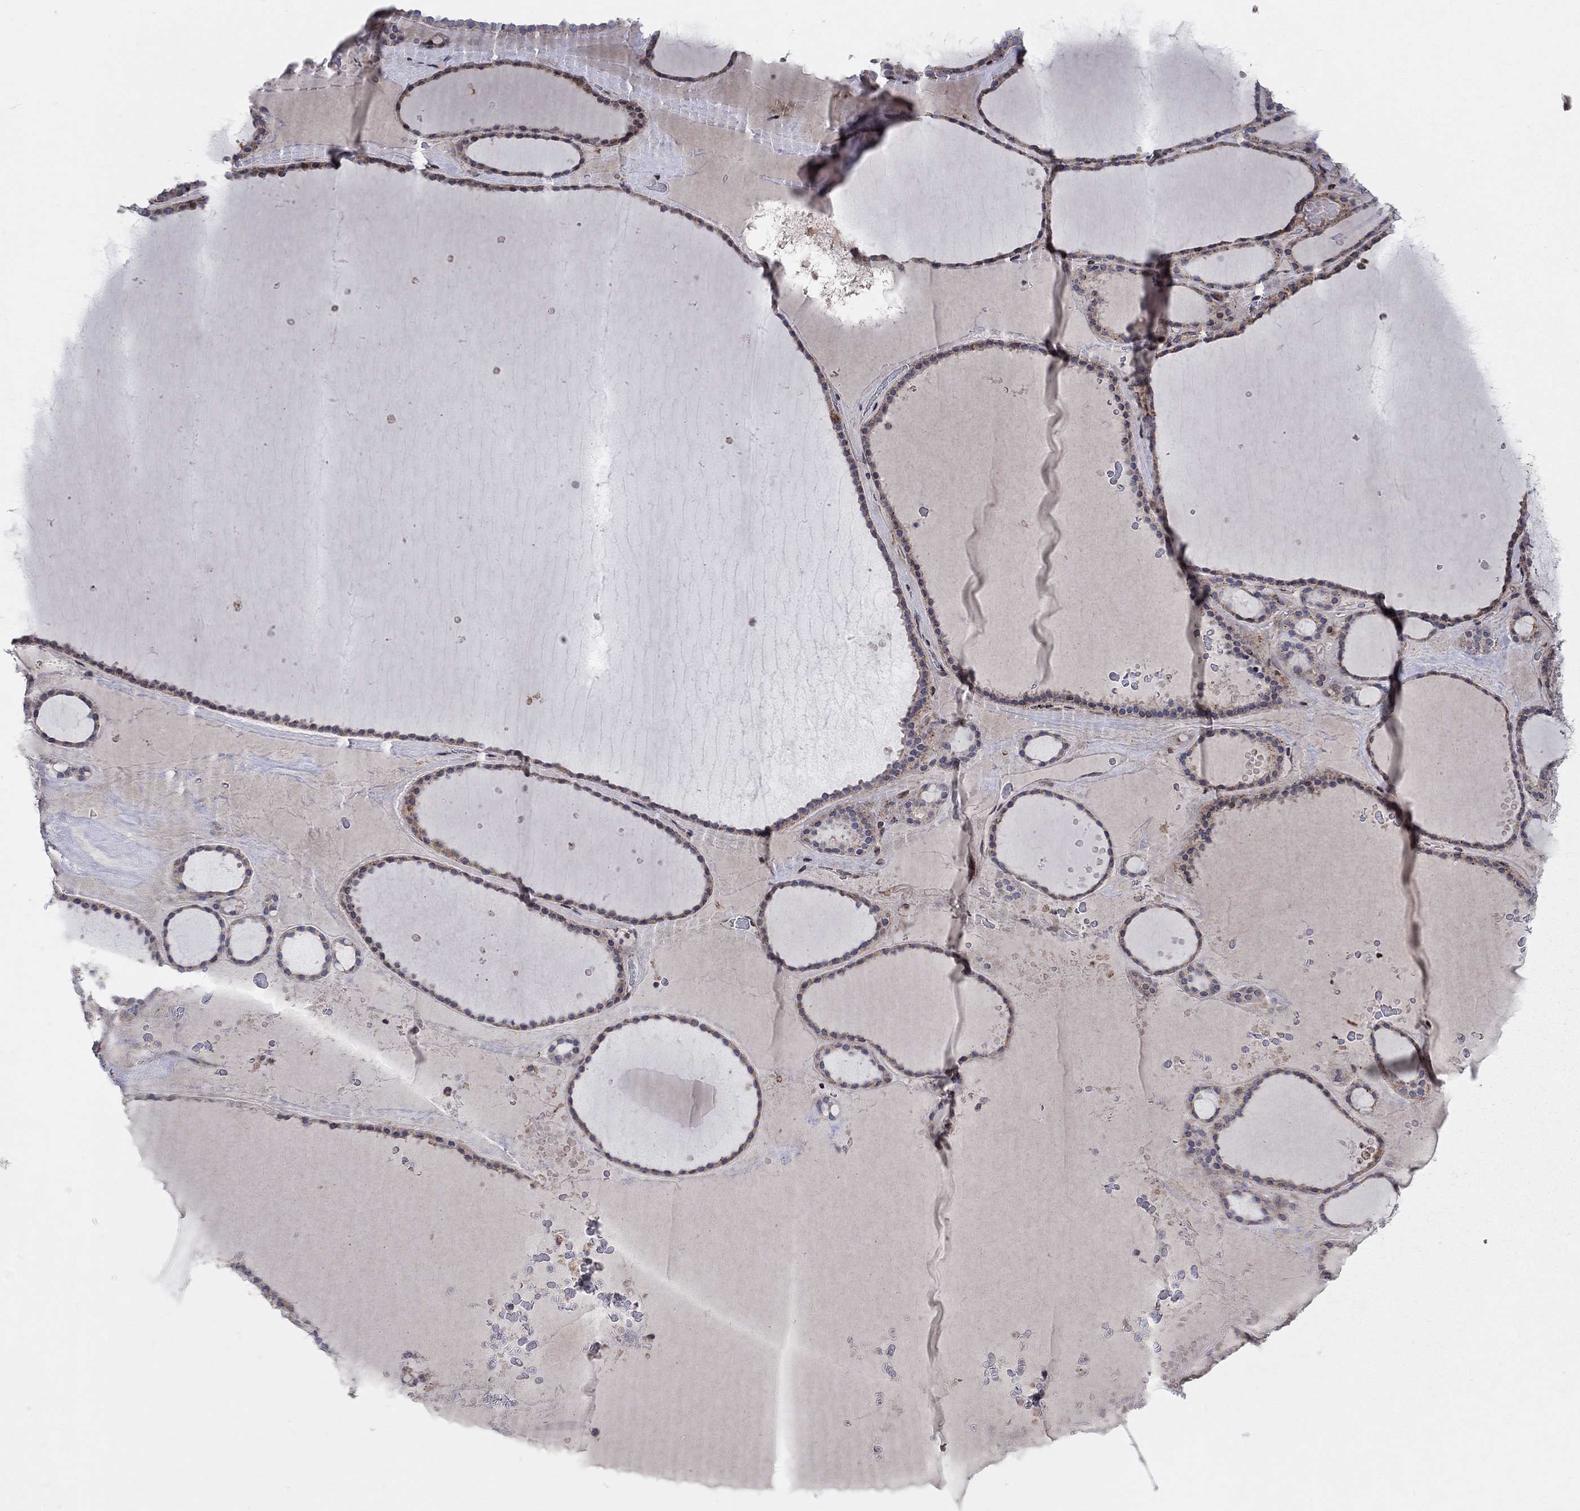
{"staining": {"intensity": "moderate", "quantity": "<25%", "location": "cytoplasmic/membranous"}, "tissue": "thyroid gland", "cell_type": "Glandular cells", "image_type": "normal", "snomed": [{"axis": "morphology", "description": "Normal tissue, NOS"}, {"axis": "topography", "description": "Thyroid gland"}], "caption": "Normal thyroid gland was stained to show a protein in brown. There is low levels of moderate cytoplasmic/membranous expression in approximately <25% of glandular cells. The staining is performed using DAB brown chromogen to label protein expression. The nuclei are counter-stained blue using hematoxylin.", "gene": "ERN2", "patient": {"sex": "male", "age": 63}}